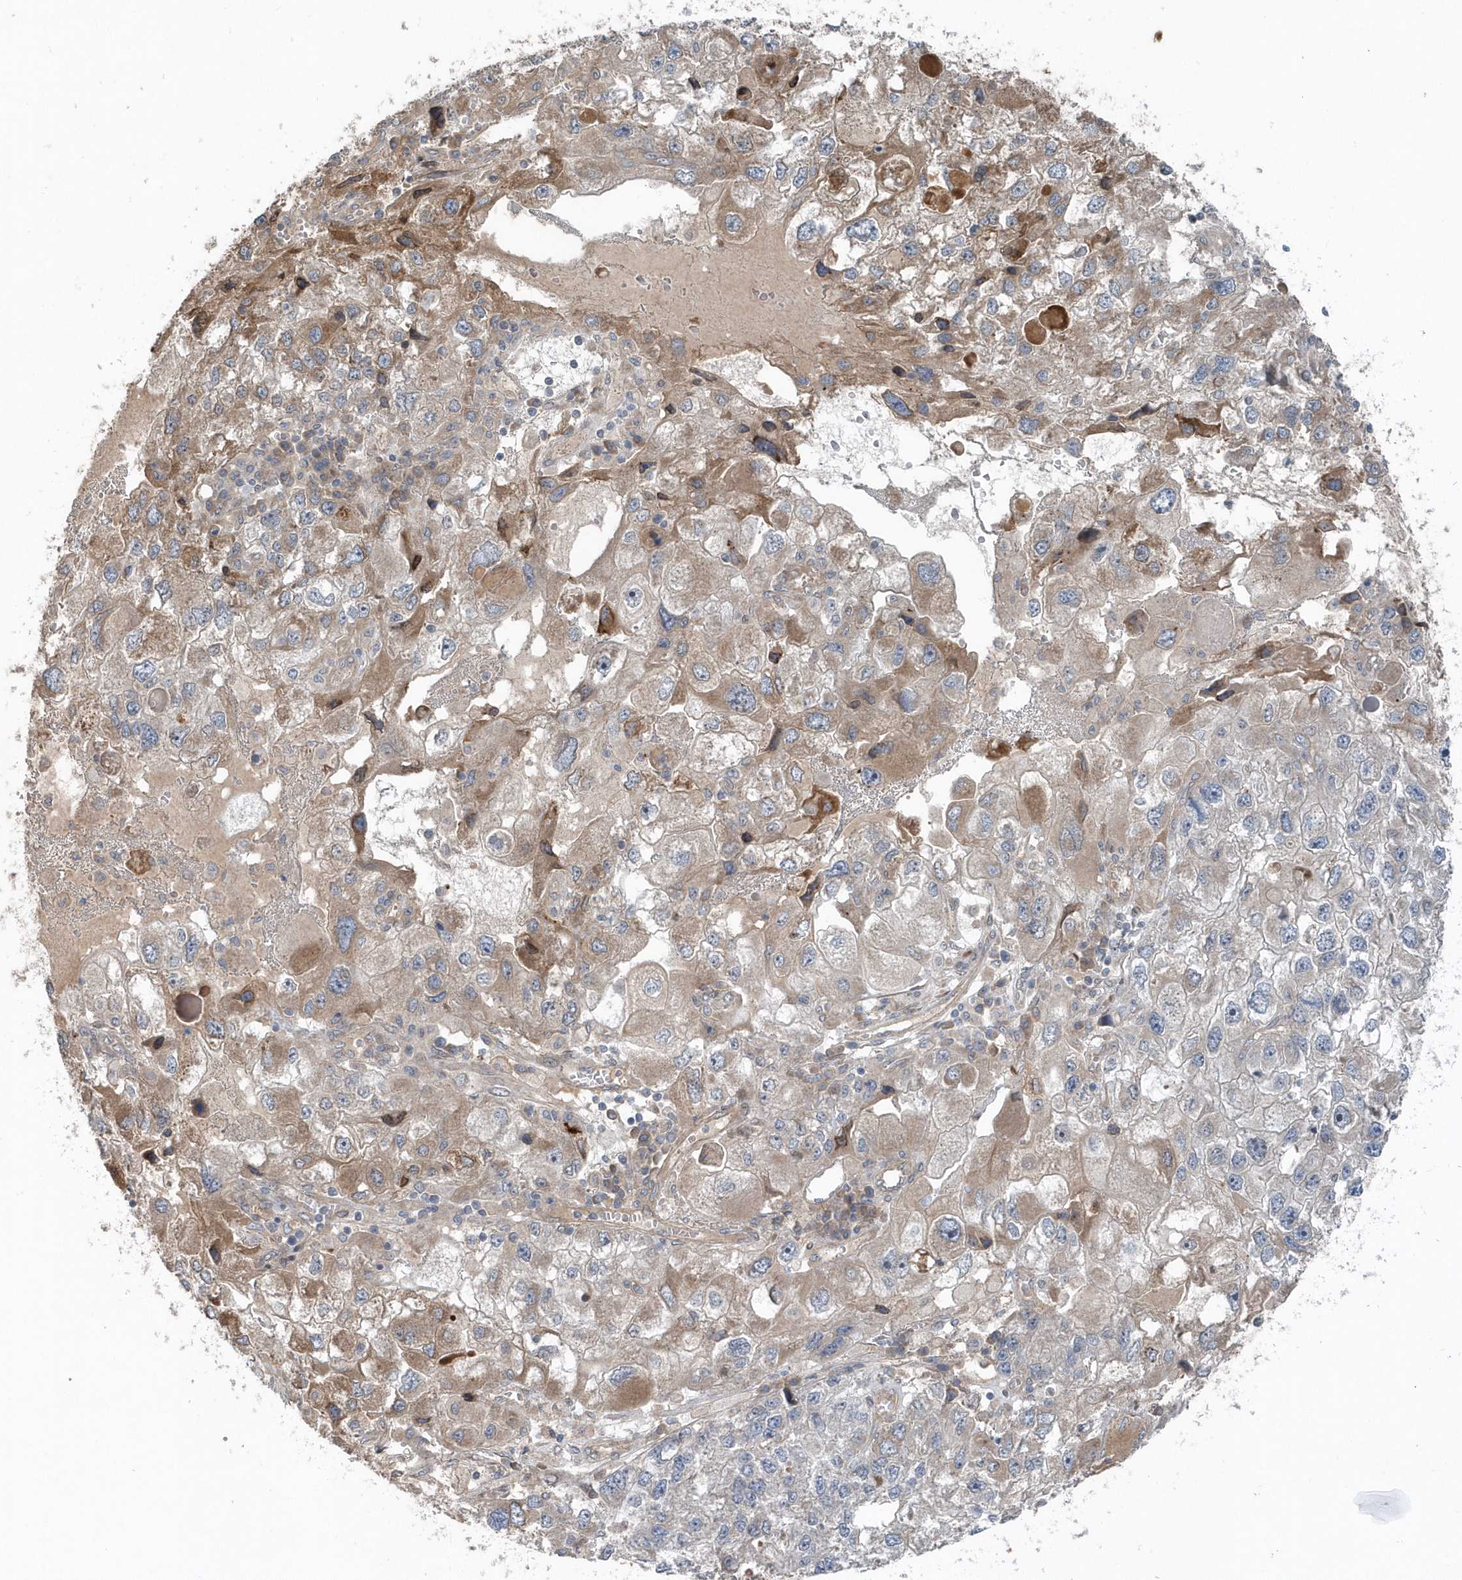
{"staining": {"intensity": "weak", "quantity": "25%-75%", "location": "cytoplasmic/membranous"}, "tissue": "endometrial cancer", "cell_type": "Tumor cells", "image_type": "cancer", "snomed": [{"axis": "morphology", "description": "Adenocarcinoma, NOS"}, {"axis": "topography", "description": "Endometrium"}], "caption": "A low amount of weak cytoplasmic/membranous positivity is seen in about 25%-75% of tumor cells in endometrial cancer (adenocarcinoma) tissue.", "gene": "MCC", "patient": {"sex": "female", "age": 49}}